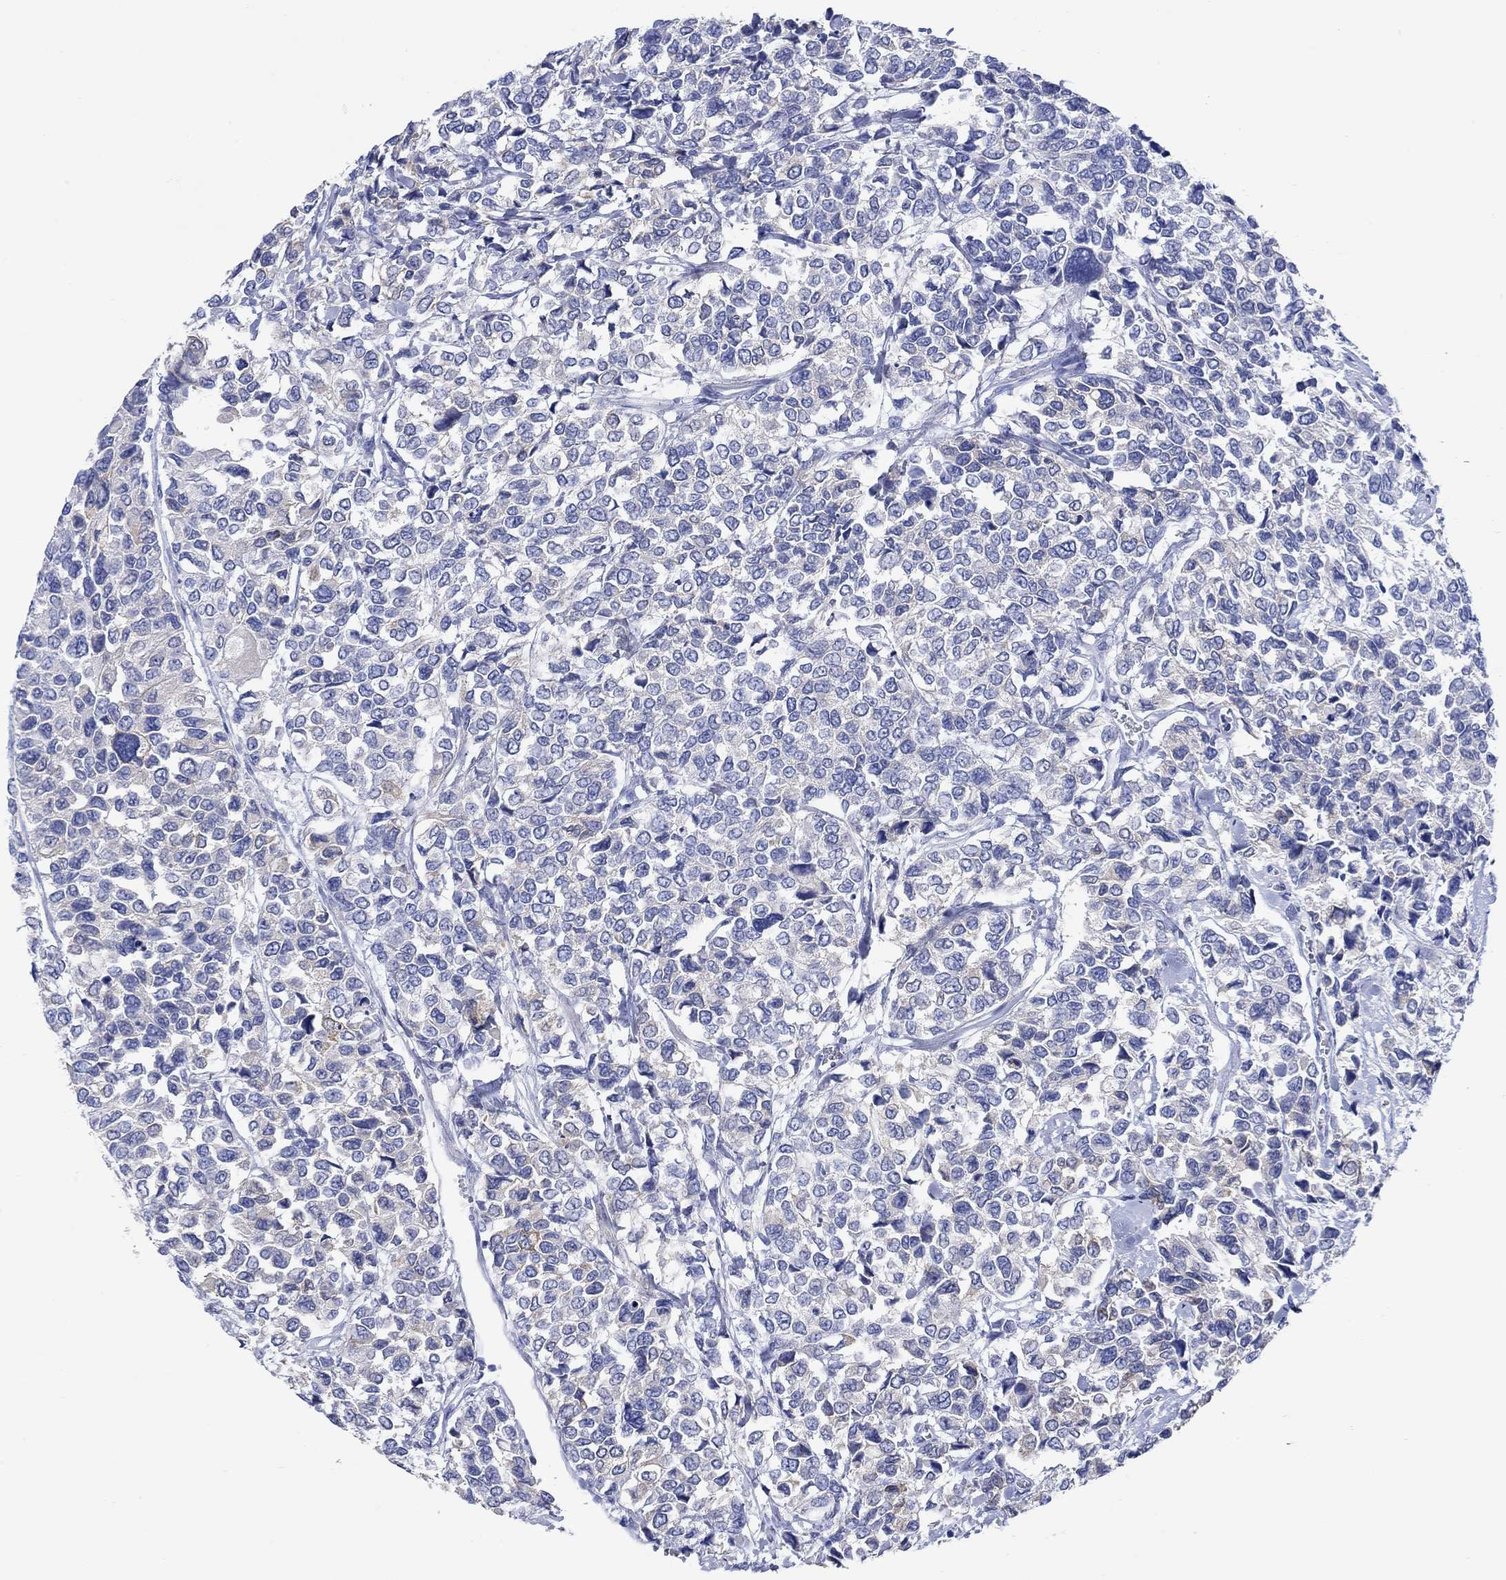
{"staining": {"intensity": "negative", "quantity": "none", "location": "none"}, "tissue": "urothelial cancer", "cell_type": "Tumor cells", "image_type": "cancer", "snomed": [{"axis": "morphology", "description": "Urothelial carcinoma, High grade"}, {"axis": "topography", "description": "Urinary bladder"}], "caption": "Immunohistochemistry photomicrograph of high-grade urothelial carcinoma stained for a protein (brown), which displays no expression in tumor cells.", "gene": "P2RY6", "patient": {"sex": "male", "age": 77}}